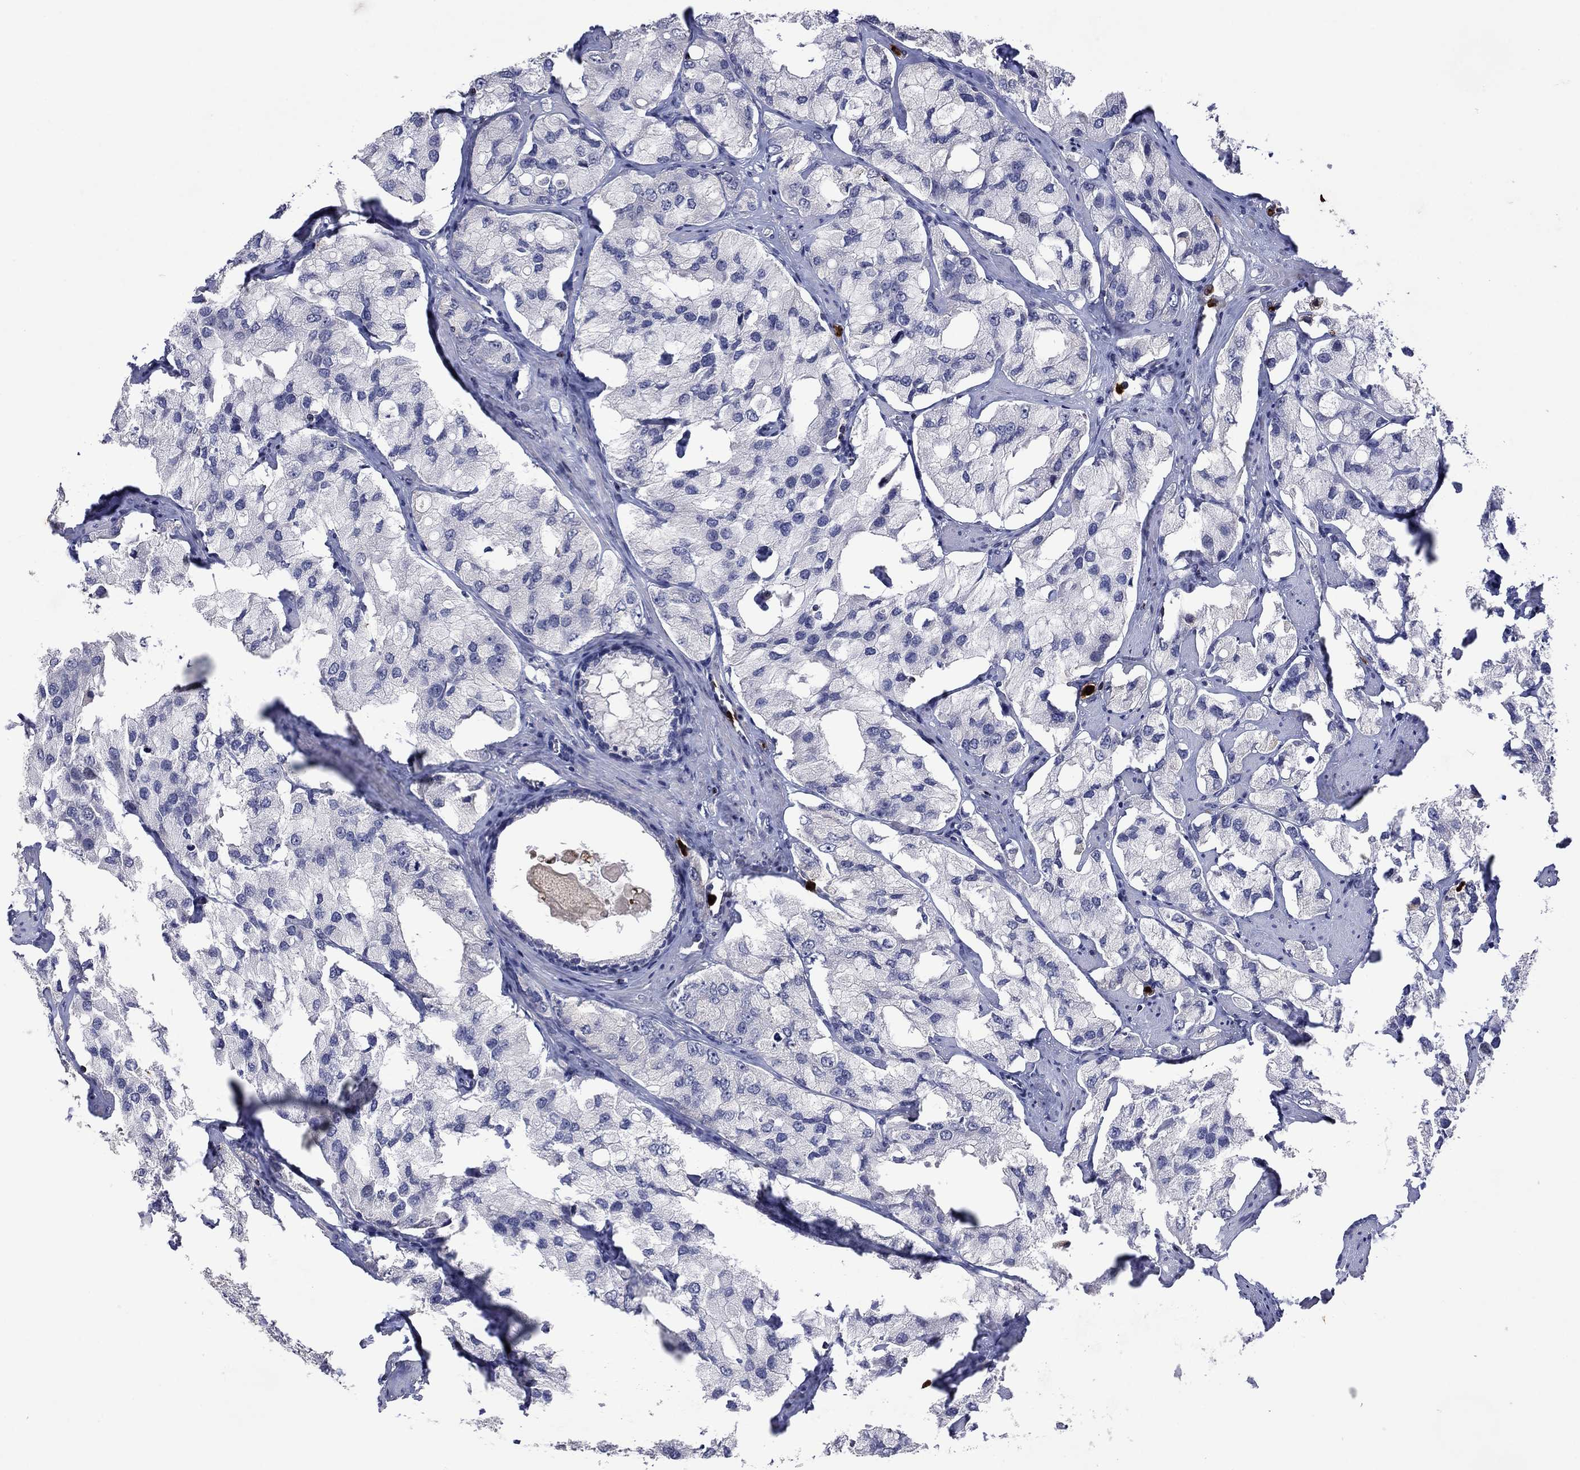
{"staining": {"intensity": "negative", "quantity": "none", "location": "none"}, "tissue": "prostate cancer", "cell_type": "Tumor cells", "image_type": "cancer", "snomed": [{"axis": "morphology", "description": "Adenocarcinoma, NOS"}, {"axis": "topography", "description": "Prostate and seminal vesicle, NOS"}, {"axis": "topography", "description": "Prostate"}], "caption": "Human prostate cancer stained for a protein using IHC displays no positivity in tumor cells.", "gene": "CCL5", "patient": {"sex": "male", "age": 64}}